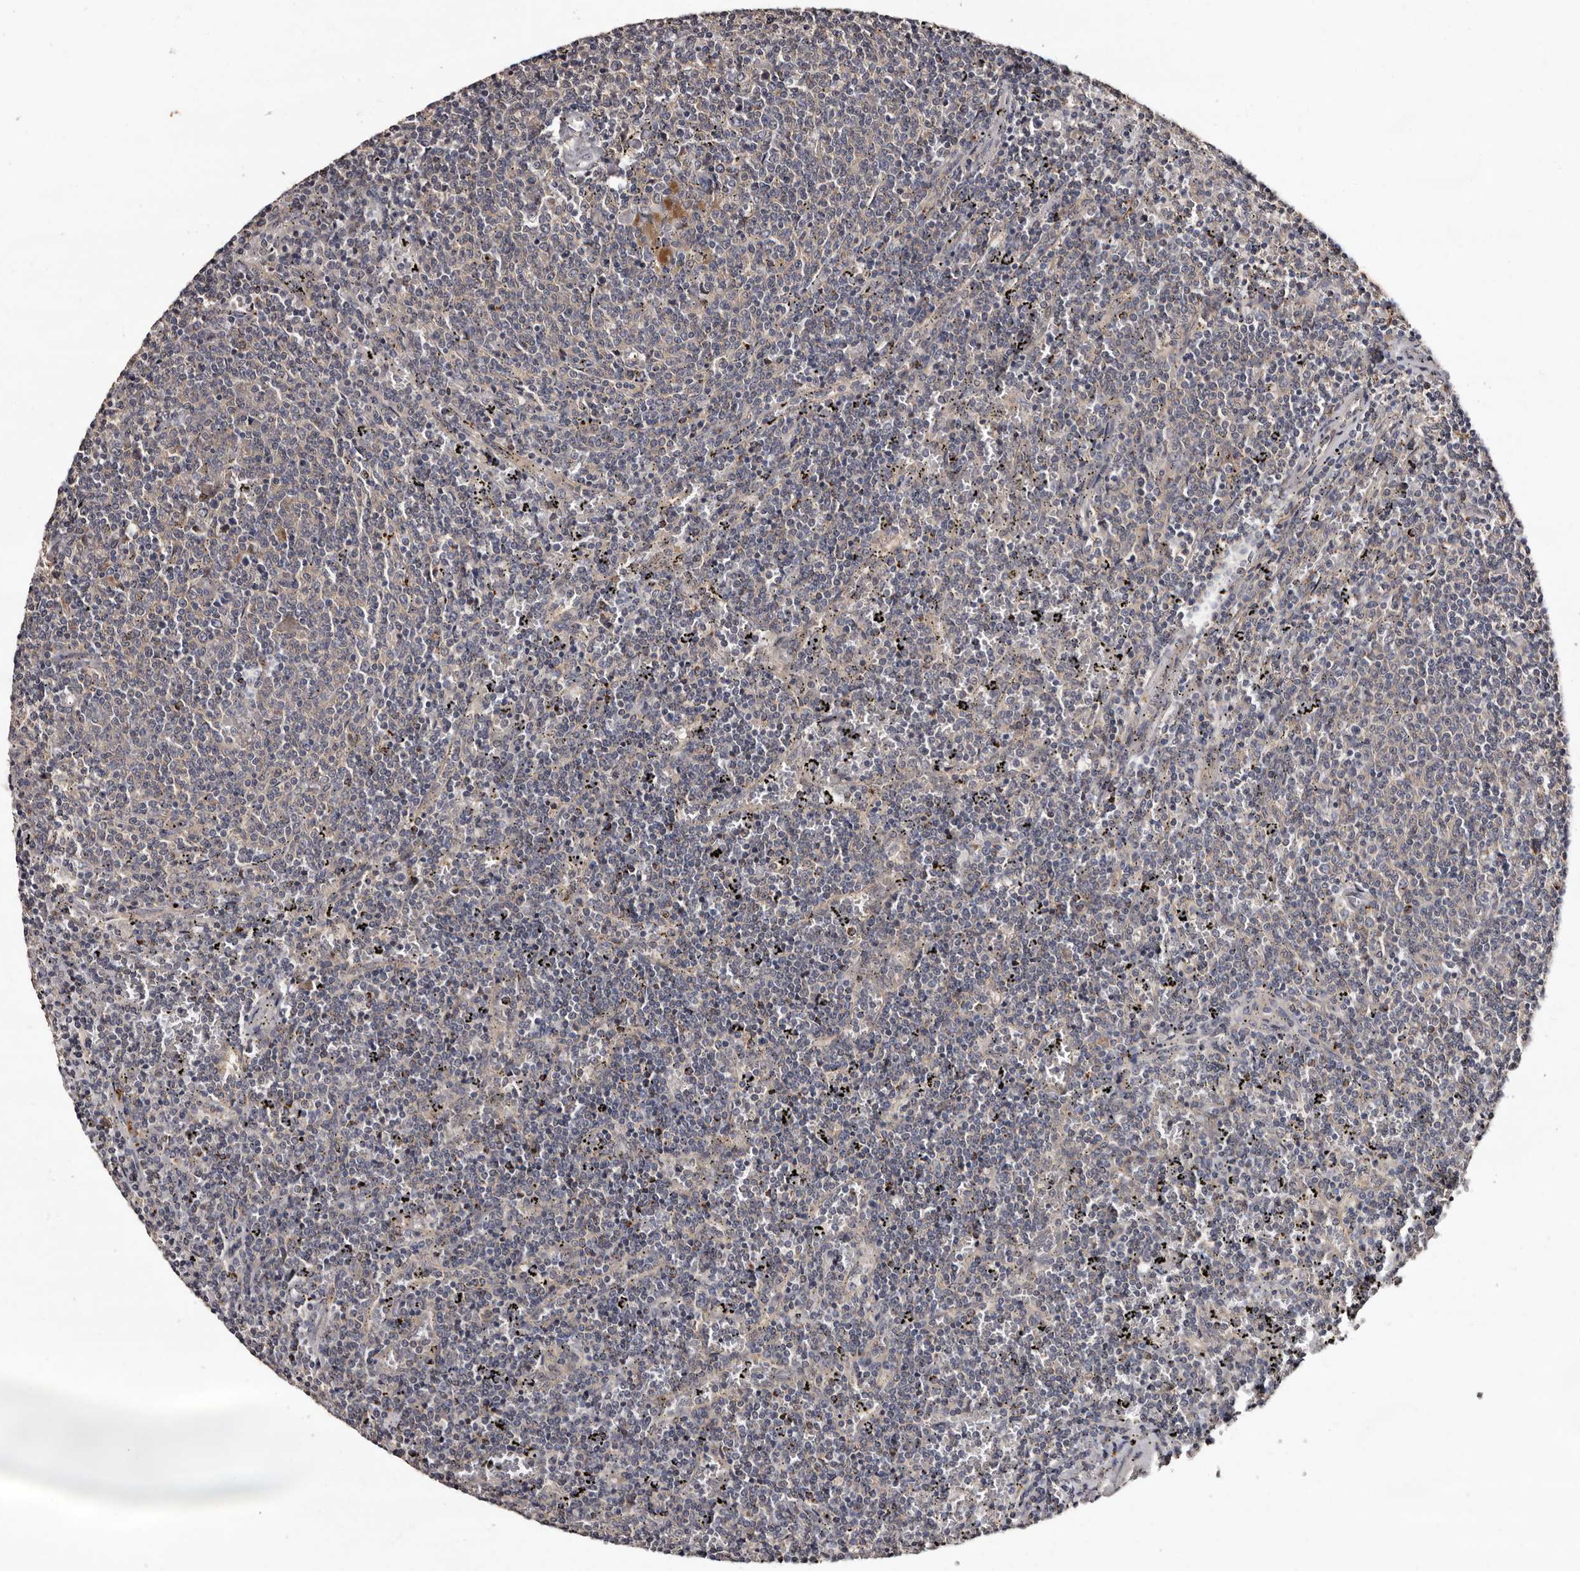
{"staining": {"intensity": "weak", "quantity": "<25%", "location": "cytoplasmic/membranous"}, "tissue": "lymphoma", "cell_type": "Tumor cells", "image_type": "cancer", "snomed": [{"axis": "morphology", "description": "Malignant lymphoma, non-Hodgkin's type, Low grade"}, {"axis": "topography", "description": "Spleen"}], "caption": "A micrograph of human lymphoma is negative for staining in tumor cells.", "gene": "FAM91A1", "patient": {"sex": "female", "age": 50}}